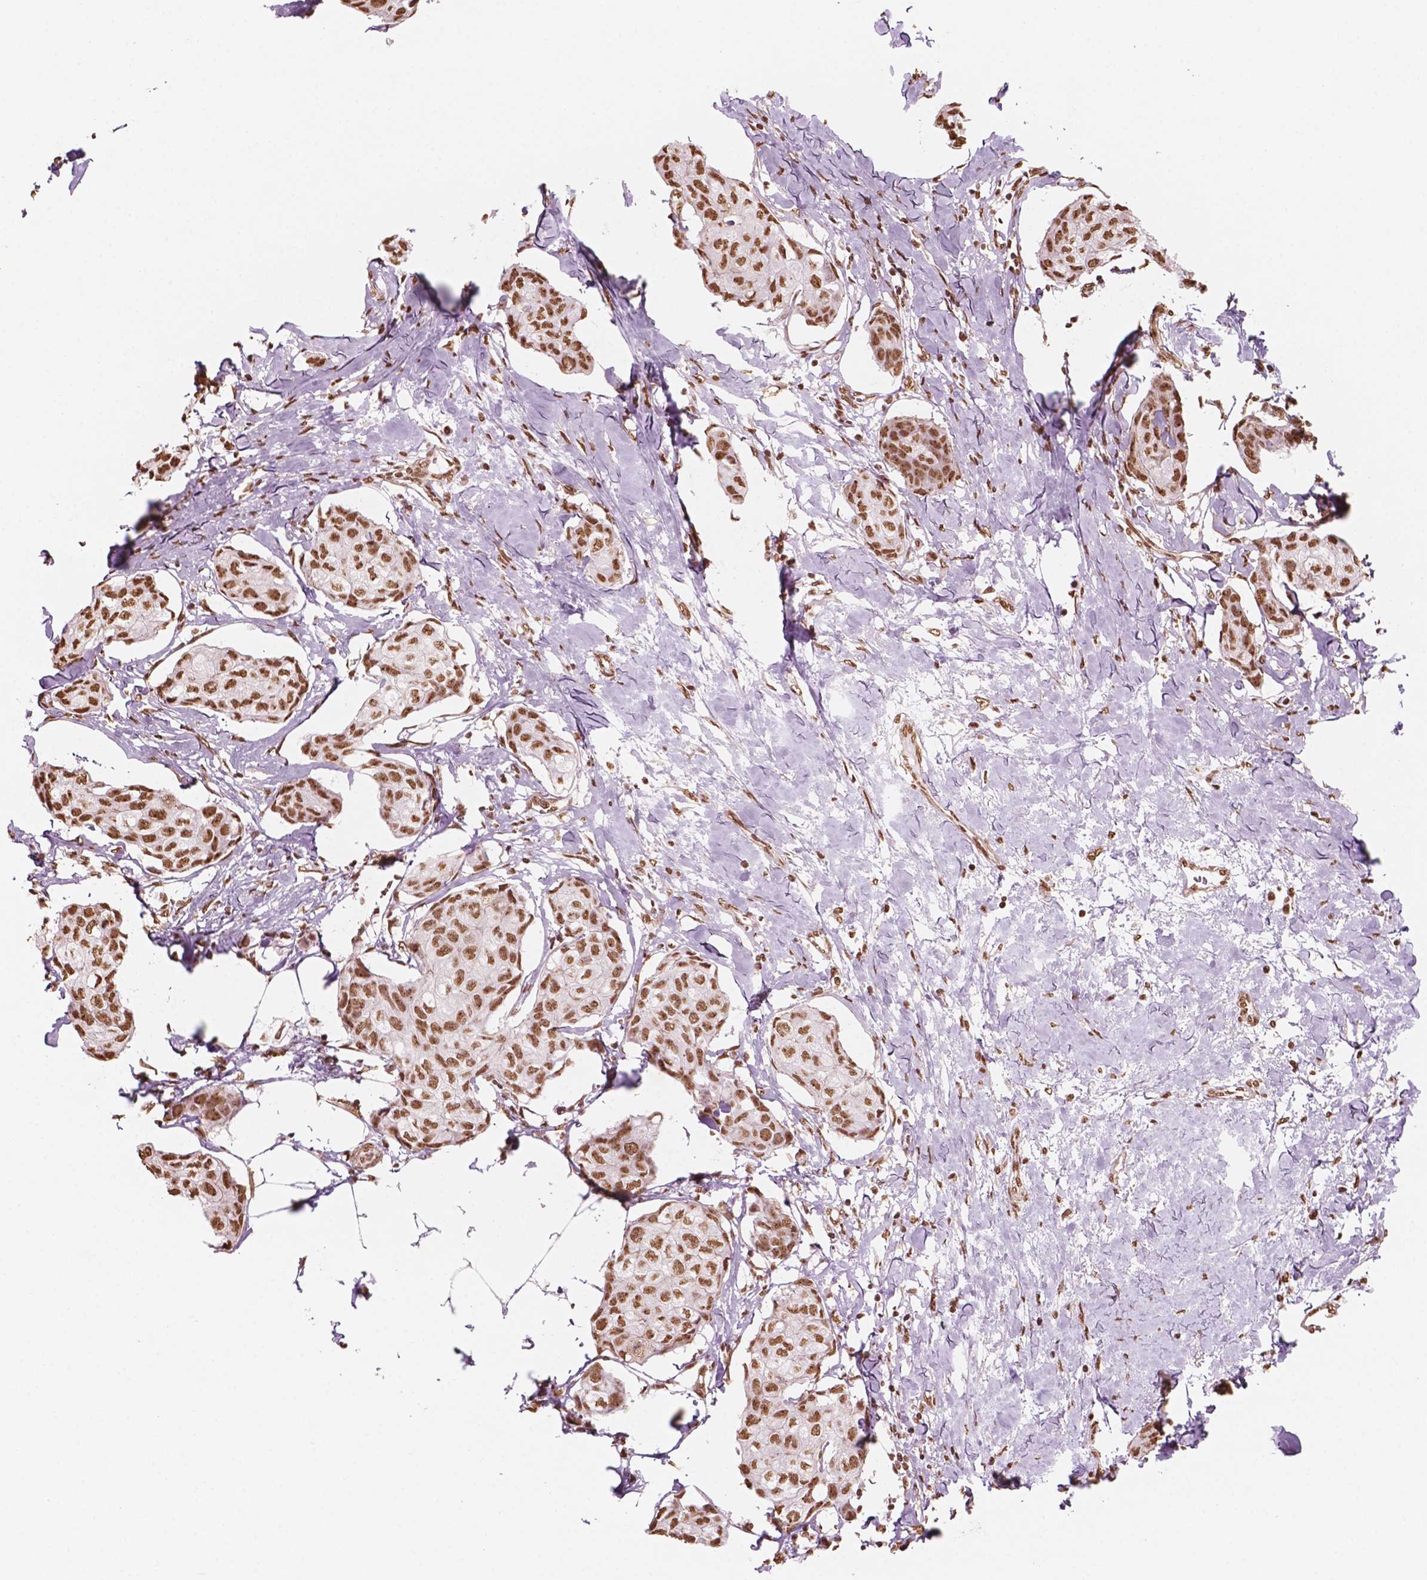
{"staining": {"intensity": "moderate", "quantity": ">75%", "location": "nuclear"}, "tissue": "breast cancer", "cell_type": "Tumor cells", "image_type": "cancer", "snomed": [{"axis": "morphology", "description": "Duct carcinoma"}, {"axis": "topography", "description": "Breast"}], "caption": "Immunohistochemical staining of human breast cancer (infiltrating ductal carcinoma) shows medium levels of moderate nuclear expression in about >75% of tumor cells.", "gene": "GTF3C5", "patient": {"sex": "female", "age": 80}}